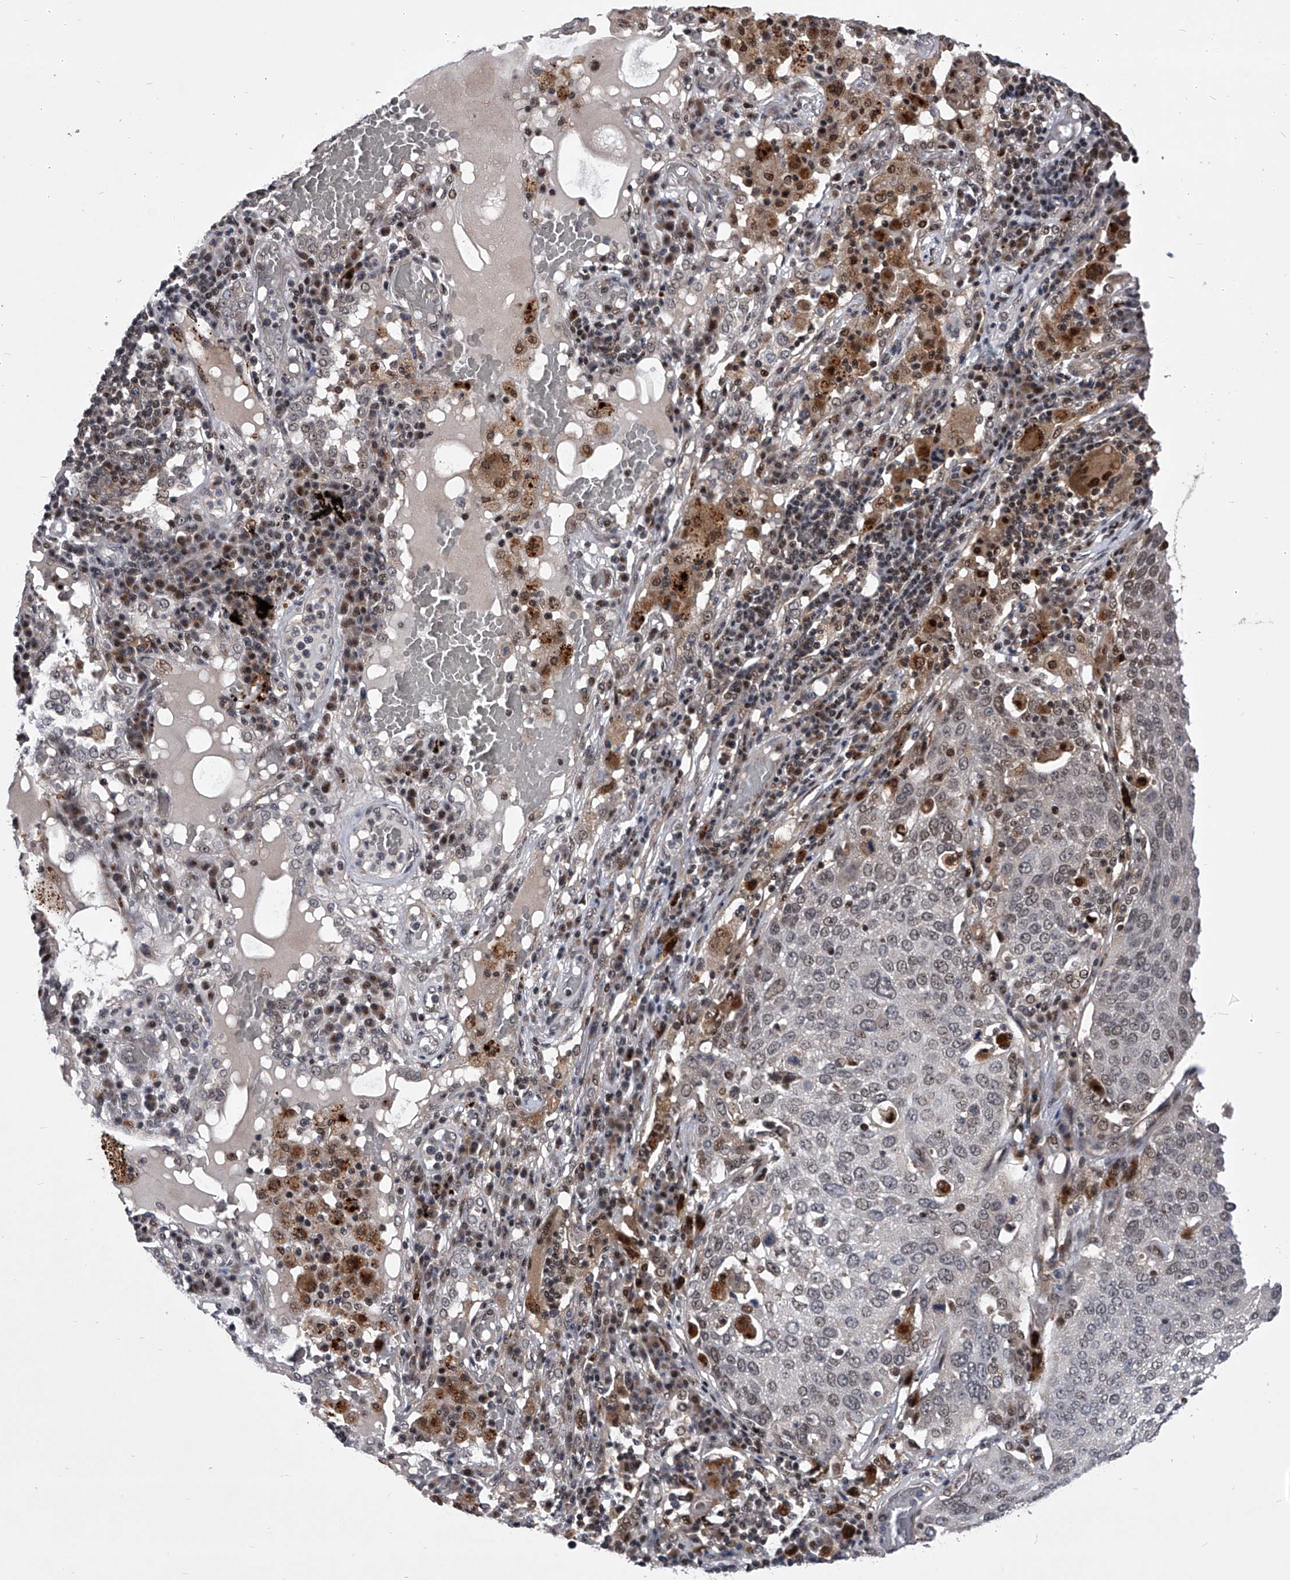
{"staining": {"intensity": "weak", "quantity": "25%-75%", "location": "nuclear"}, "tissue": "lung cancer", "cell_type": "Tumor cells", "image_type": "cancer", "snomed": [{"axis": "morphology", "description": "Squamous cell carcinoma, NOS"}, {"axis": "topography", "description": "Lung"}], "caption": "Lung squamous cell carcinoma stained for a protein exhibits weak nuclear positivity in tumor cells.", "gene": "CMTR1", "patient": {"sex": "male", "age": 65}}